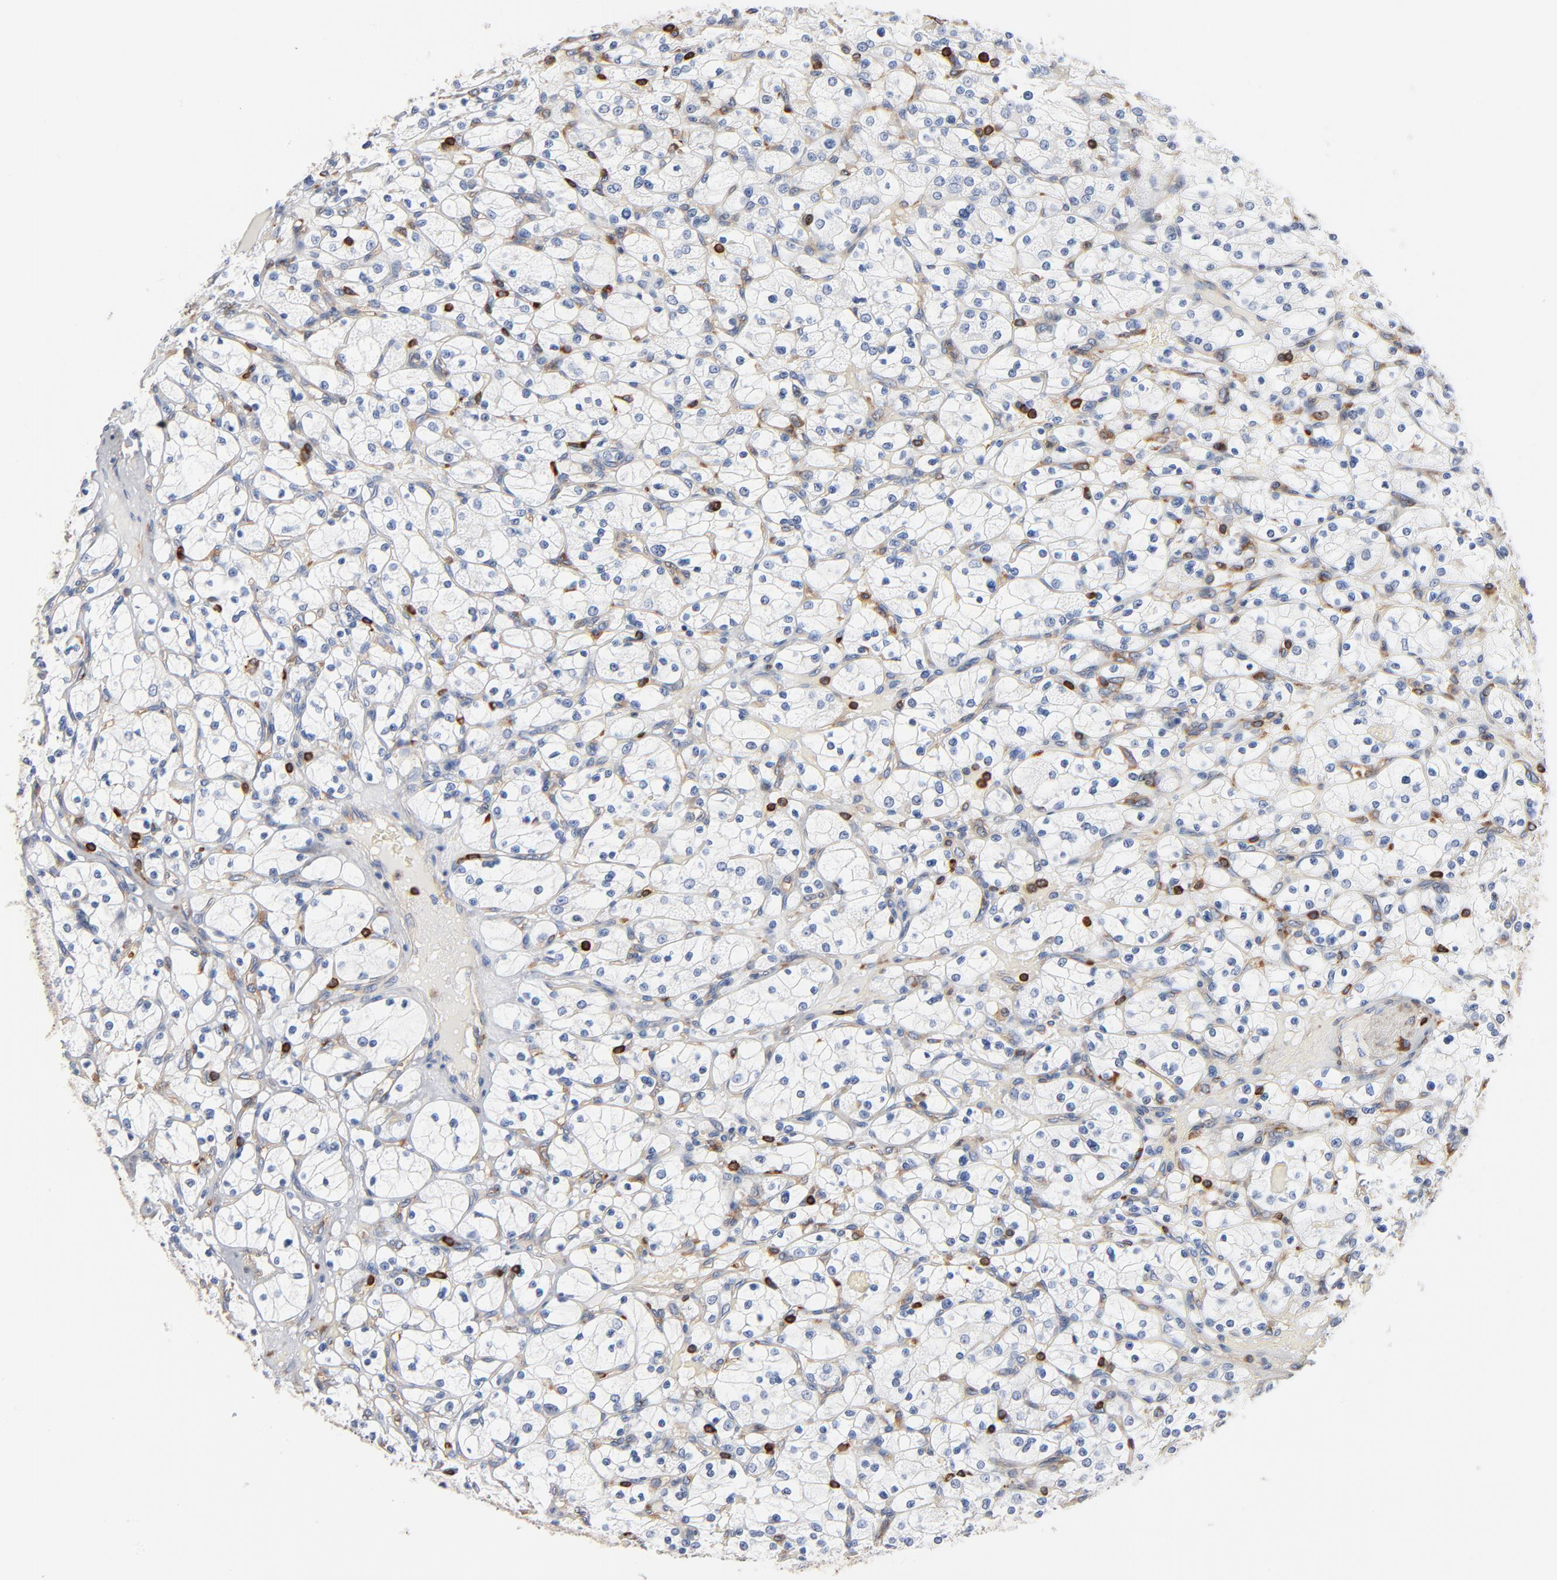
{"staining": {"intensity": "negative", "quantity": "none", "location": "none"}, "tissue": "renal cancer", "cell_type": "Tumor cells", "image_type": "cancer", "snomed": [{"axis": "morphology", "description": "Adenocarcinoma, NOS"}, {"axis": "topography", "description": "Kidney"}], "caption": "IHC histopathology image of neoplastic tissue: renal adenocarcinoma stained with DAB (3,3'-diaminobenzidine) displays no significant protein positivity in tumor cells.", "gene": "SH3KBP1", "patient": {"sex": "female", "age": 83}}